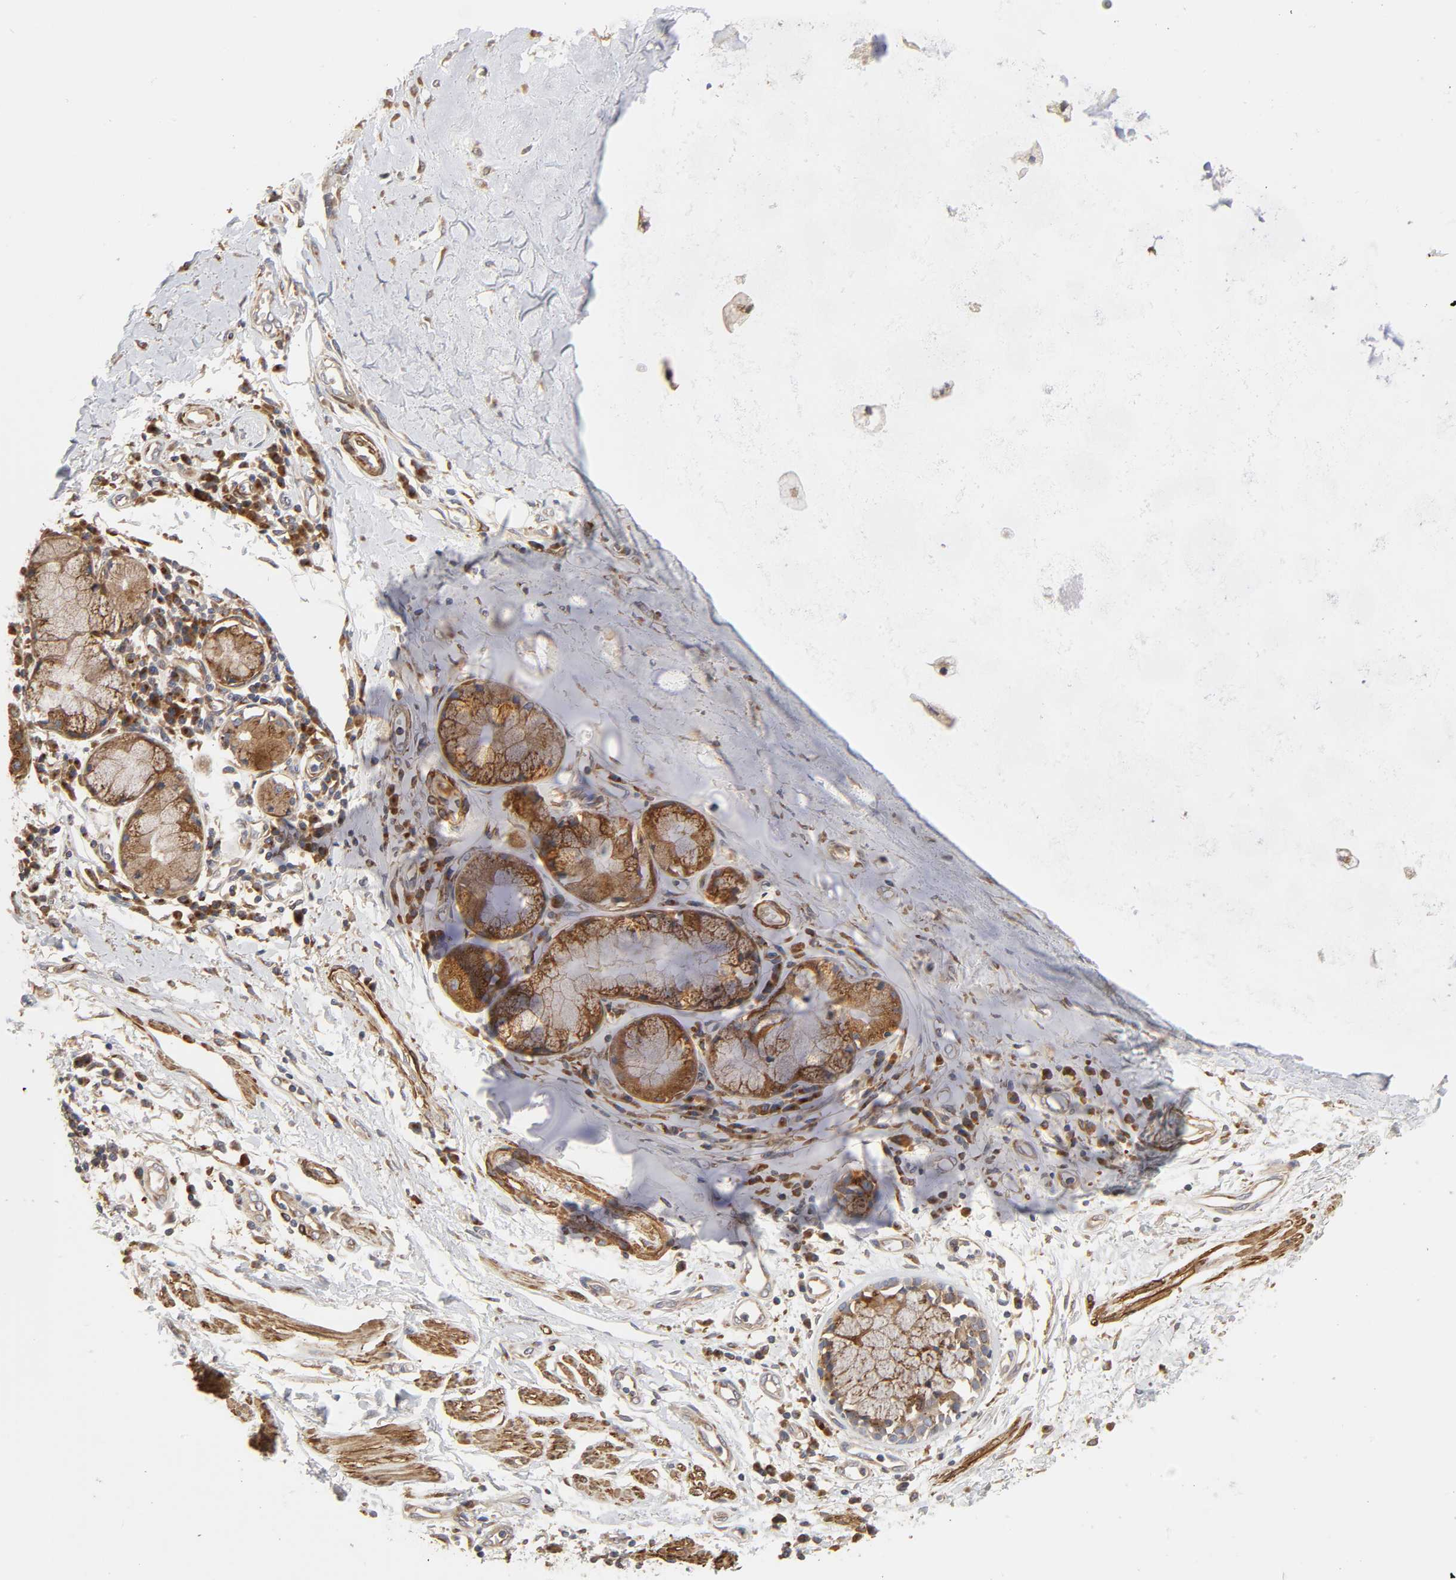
{"staining": {"intensity": "moderate", "quantity": "25%-75%", "location": "cytoplasmic/membranous"}, "tissue": "adipose tissue", "cell_type": "Adipocytes", "image_type": "normal", "snomed": [{"axis": "morphology", "description": "Normal tissue, NOS"}, {"axis": "morphology", "description": "Adenocarcinoma, NOS"}, {"axis": "topography", "description": "Cartilage tissue"}, {"axis": "topography", "description": "Bronchus"}, {"axis": "topography", "description": "Lung"}], "caption": "Adipocytes reveal medium levels of moderate cytoplasmic/membranous expression in about 25%-75% of cells in benign adipose tissue.", "gene": "GNPTG", "patient": {"sex": "female", "age": 67}}